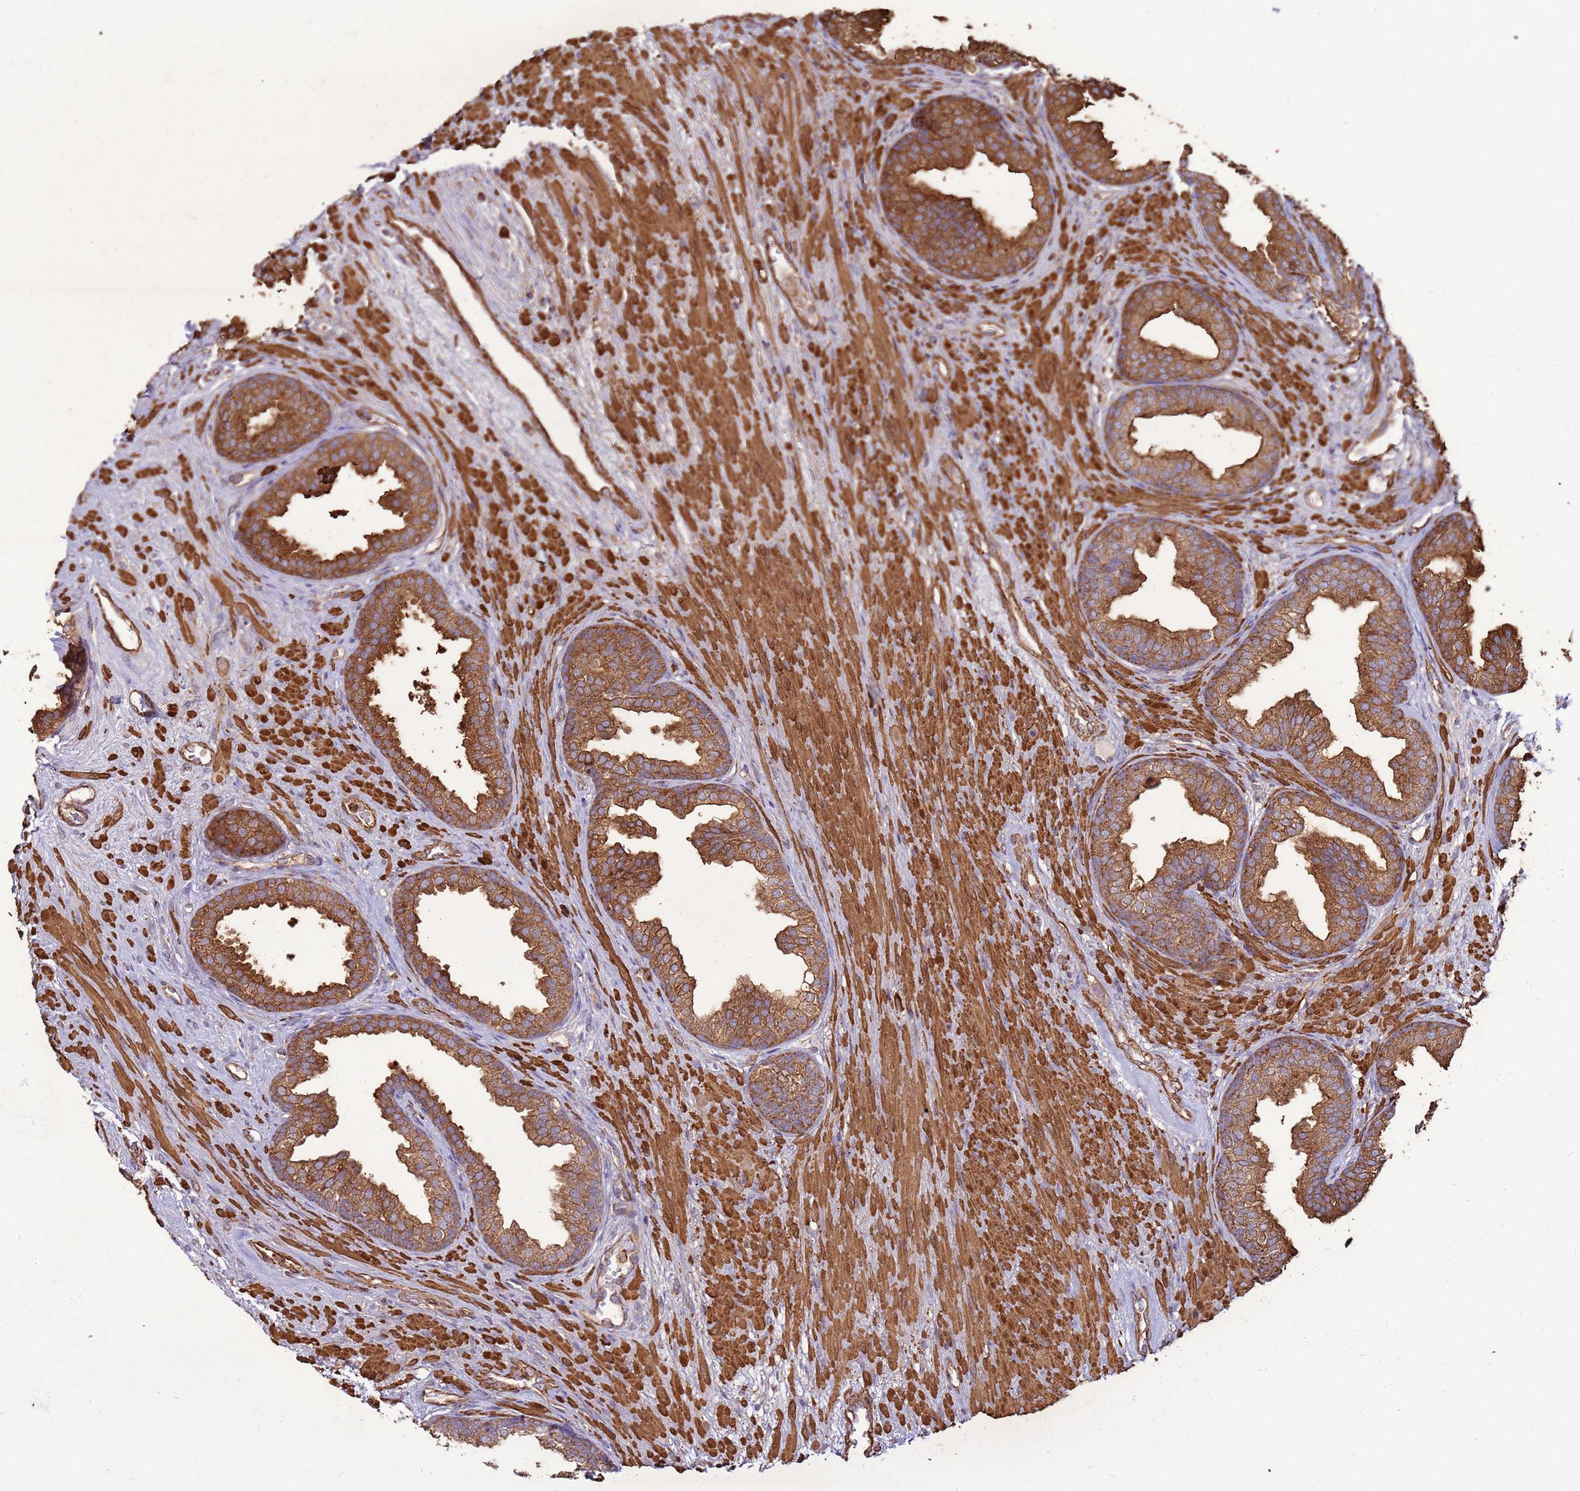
{"staining": {"intensity": "strong", "quantity": ">75%", "location": "cytoplasmic/membranous"}, "tissue": "prostate", "cell_type": "Glandular cells", "image_type": "normal", "snomed": [{"axis": "morphology", "description": "Normal tissue, NOS"}, {"axis": "topography", "description": "Prostate"}], "caption": "A brown stain highlights strong cytoplasmic/membranous expression of a protein in glandular cells of benign human prostate. Nuclei are stained in blue.", "gene": "DDX59", "patient": {"sex": "male", "age": 76}}